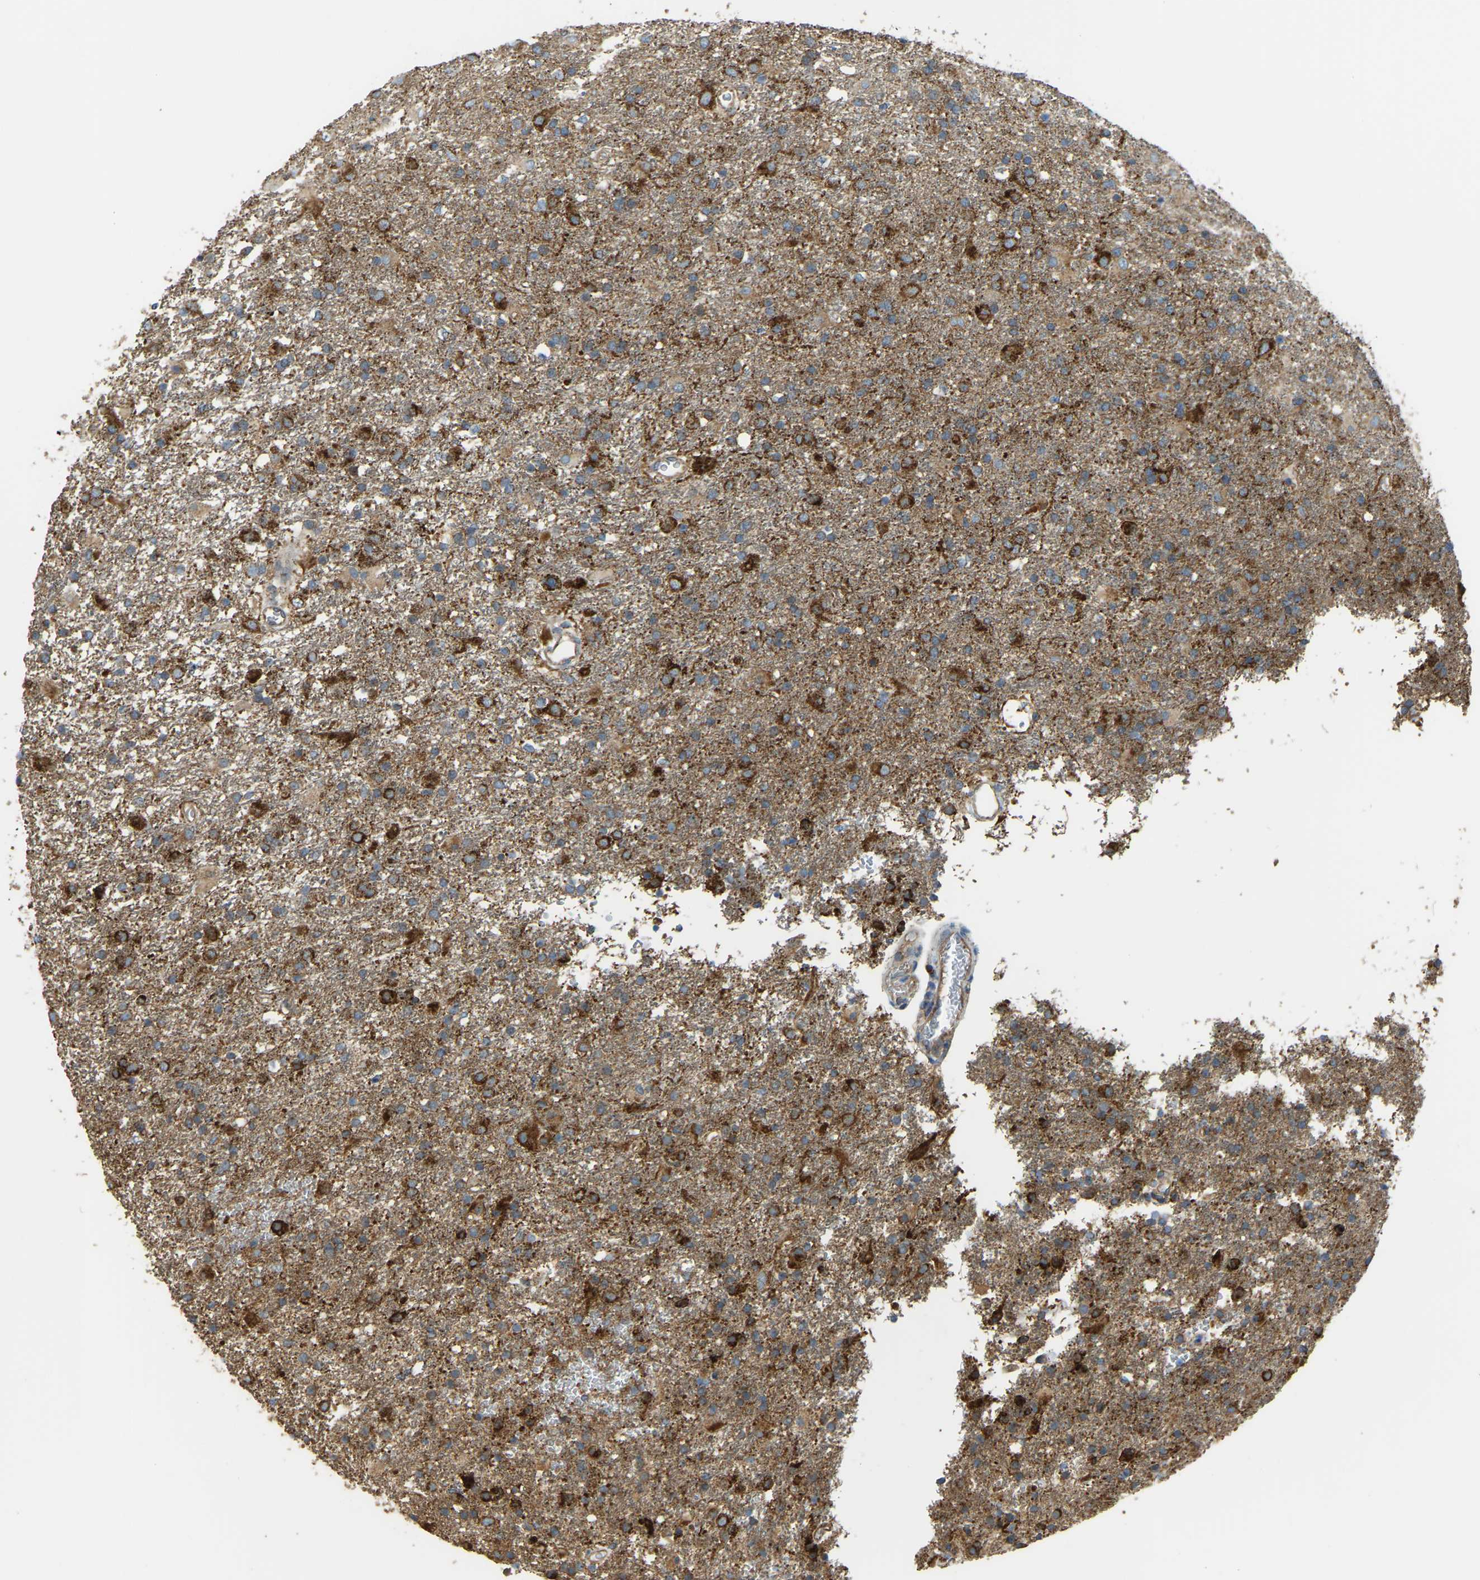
{"staining": {"intensity": "strong", "quantity": ">75%", "location": "cytoplasmic/membranous"}, "tissue": "glioma", "cell_type": "Tumor cells", "image_type": "cancer", "snomed": [{"axis": "morphology", "description": "Glioma, malignant, Low grade"}, {"axis": "topography", "description": "Brain"}], "caption": "An image of malignant low-grade glioma stained for a protein reveals strong cytoplasmic/membranous brown staining in tumor cells. (IHC, brightfield microscopy, high magnification).", "gene": "PSMD7", "patient": {"sex": "male", "age": 65}}